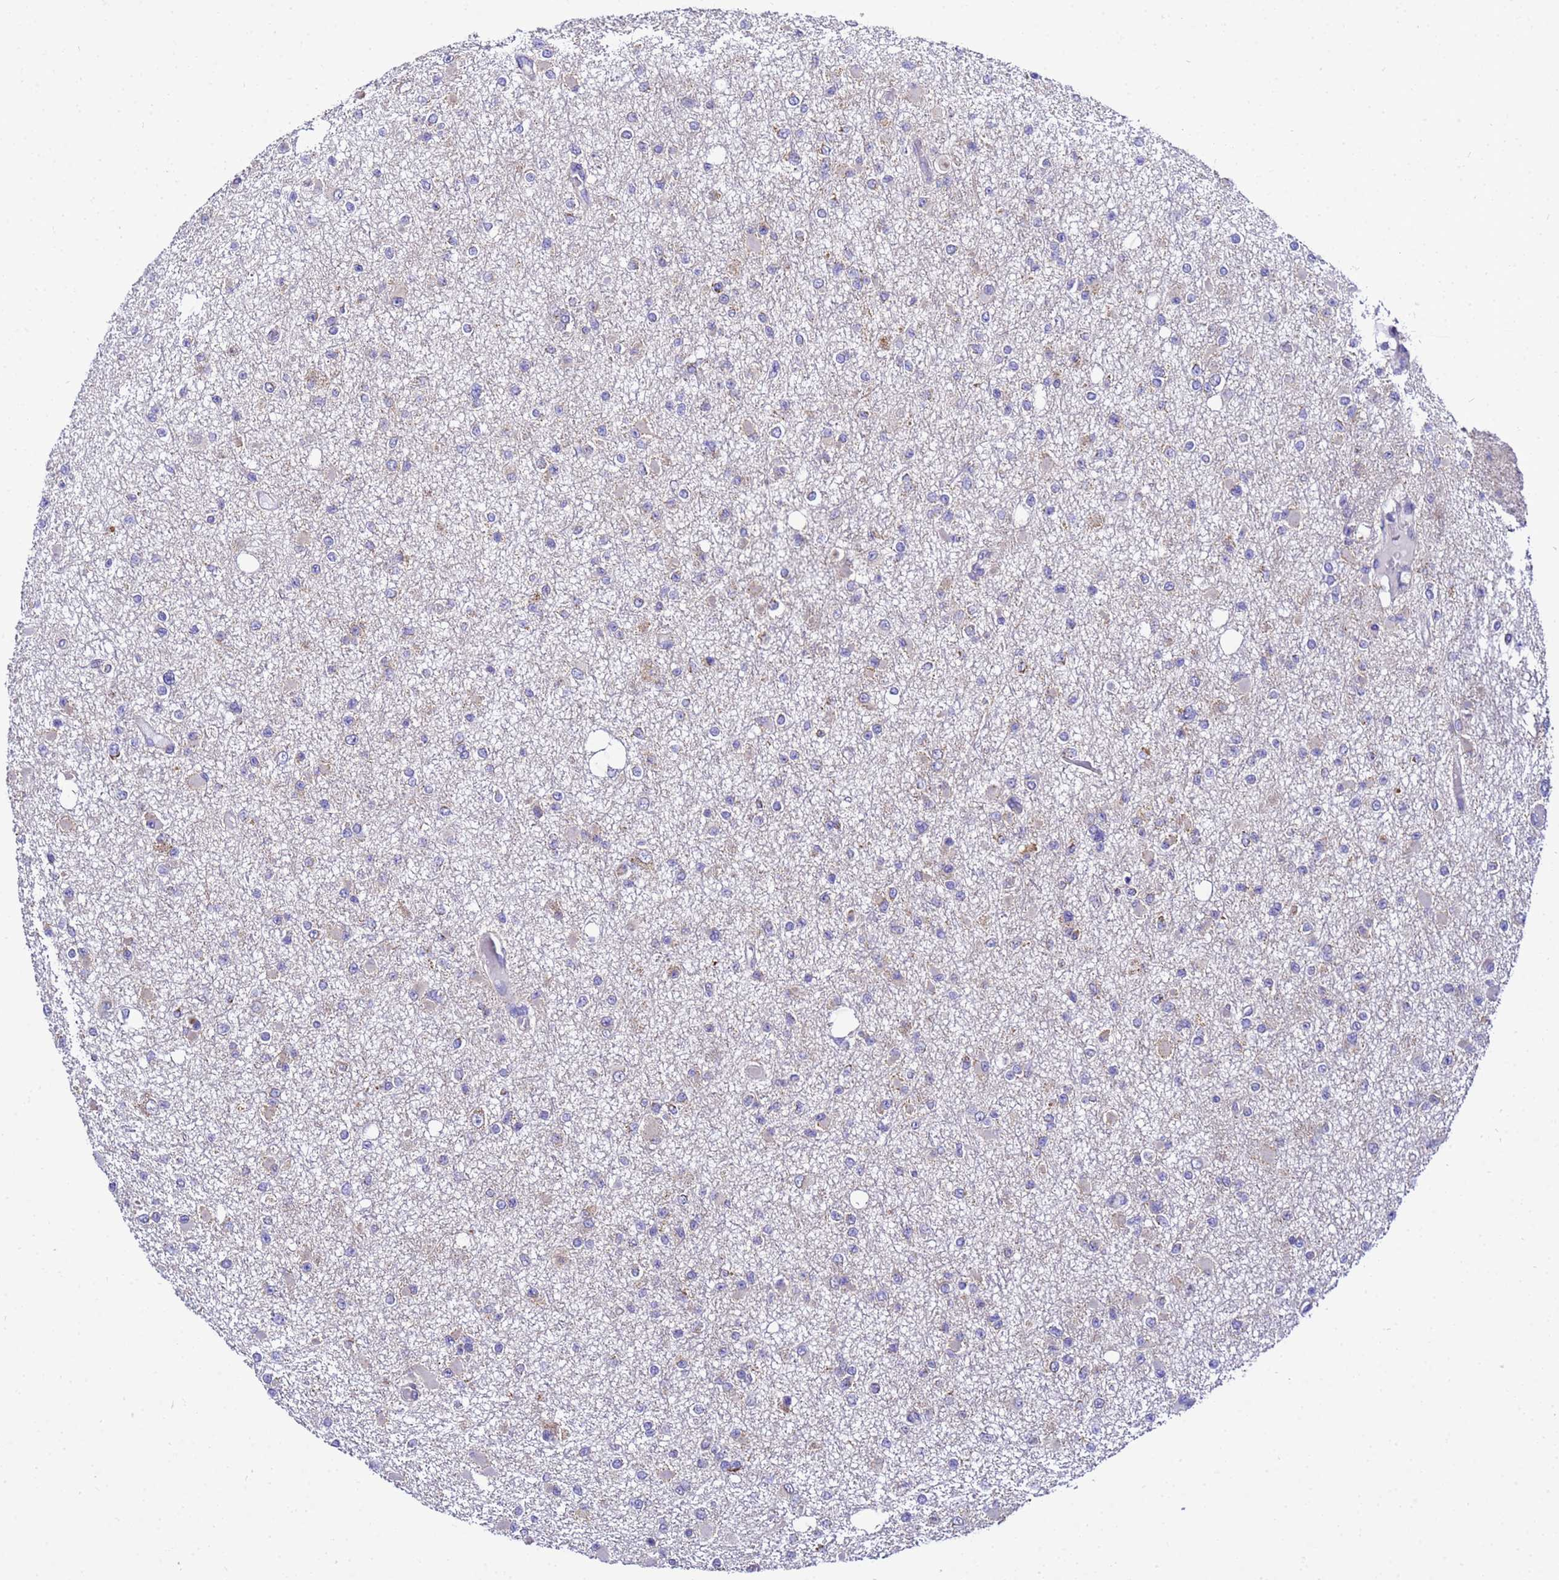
{"staining": {"intensity": "weak", "quantity": "<25%", "location": "cytoplasmic/membranous"}, "tissue": "glioma", "cell_type": "Tumor cells", "image_type": "cancer", "snomed": [{"axis": "morphology", "description": "Glioma, malignant, Low grade"}, {"axis": "topography", "description": "Brain"}], "caption": "This histopathology image is of malignant glioma (low-grade) stained with IHC to label a protein in brown with the nuclei are counter-stained blue. There is no expression in tumor cells.", "gene": "HIGD2A", "patient": {"sex": "female", "age": 22}}